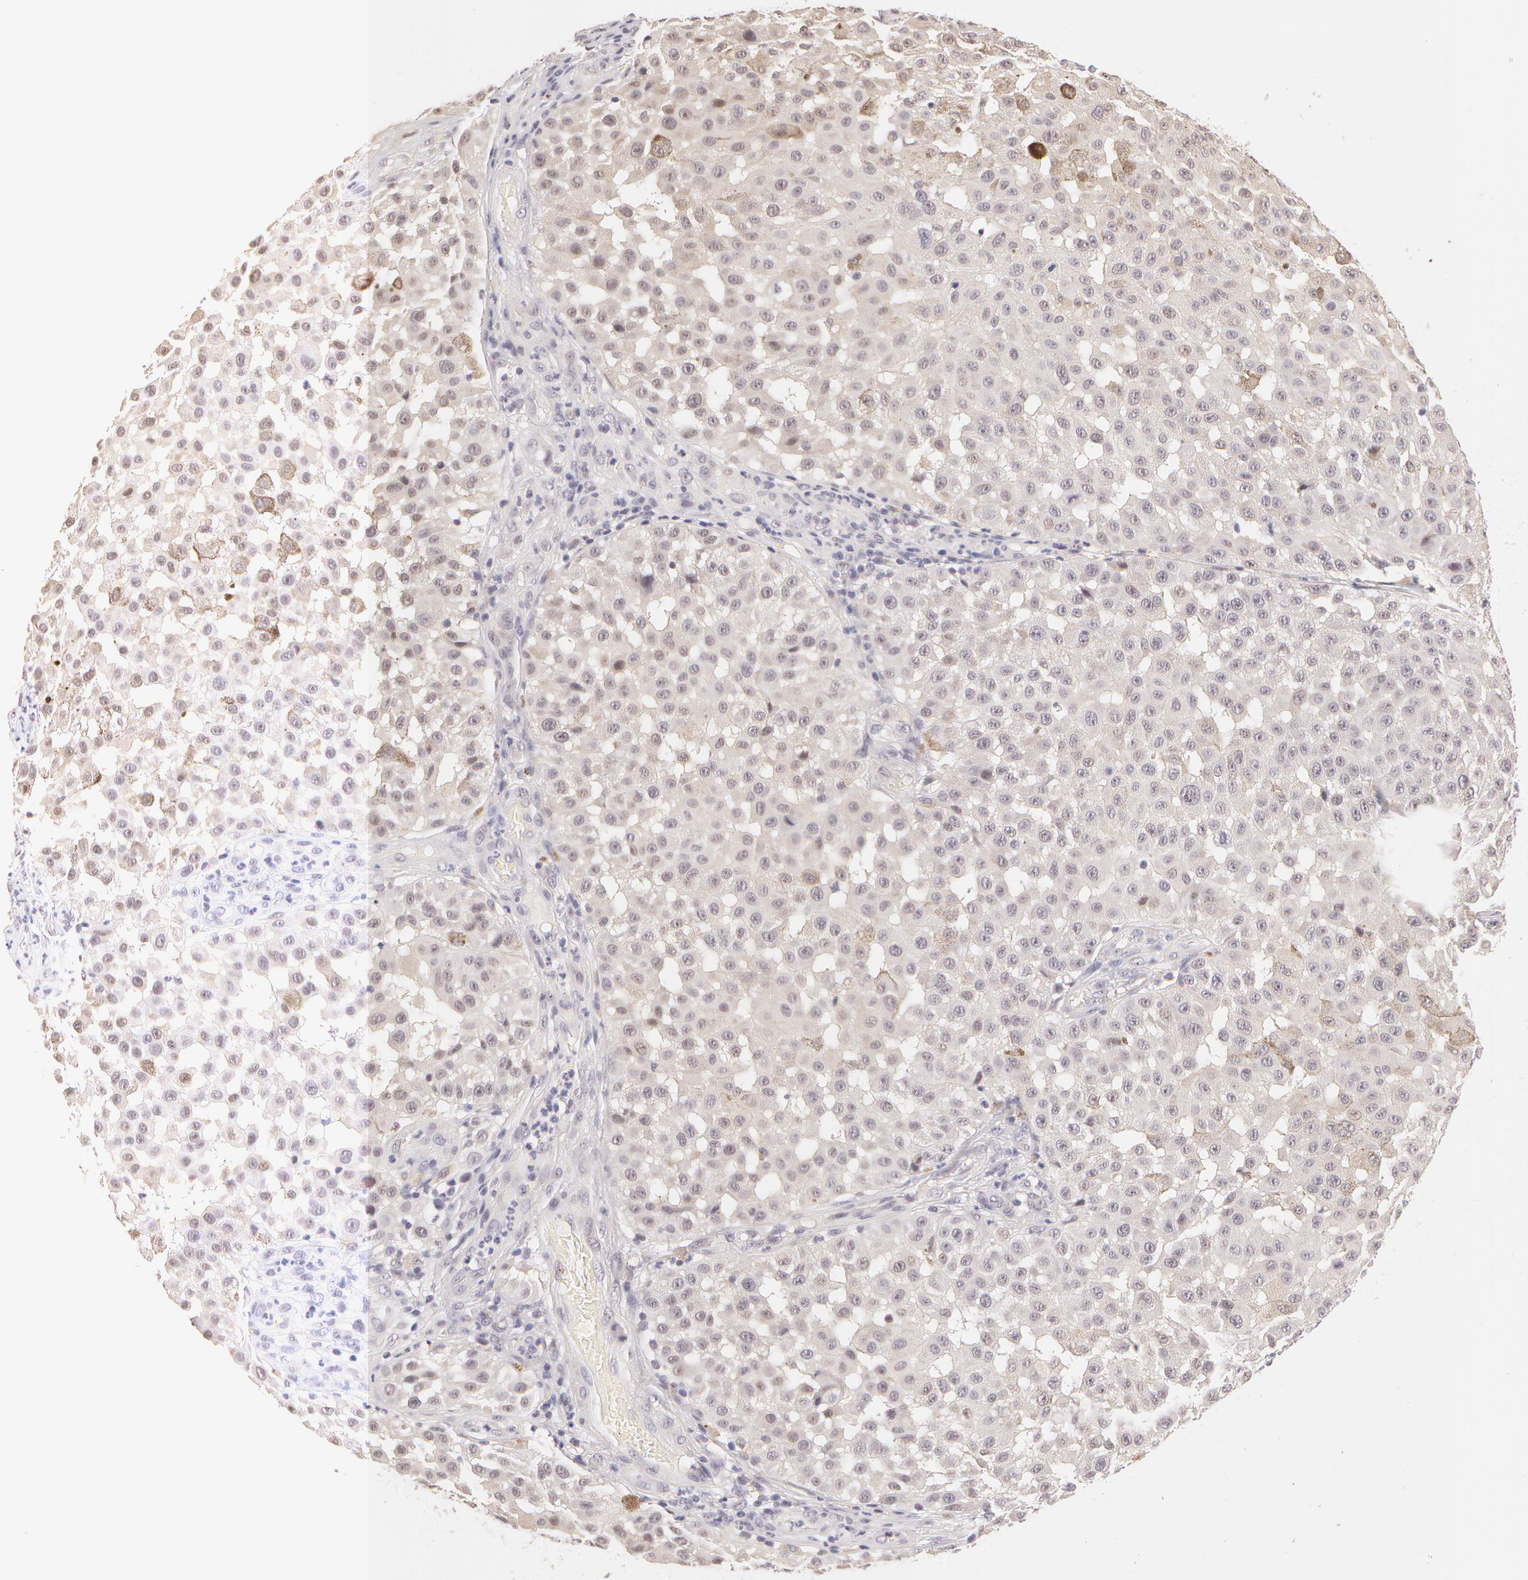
{"staining": {"intensity": "negative", "quantity": "none", "location": "none"}, "tissue": "melanoma", "cell_type": "Tumor cells", "image_type": "cancer", "snomed": [{"axis": "morphology", "description": "Malignant melanoma, NOS"}, {"axis": "topography", "description": "Skin"}], "caption": "Immunohistochemistry histopathology image of malignant melanoma stained for a protein (brown), which exhibits no staining in tumor cells.", "gene": "ZNF597", "patient": {"sex": "female", "age": 64}}